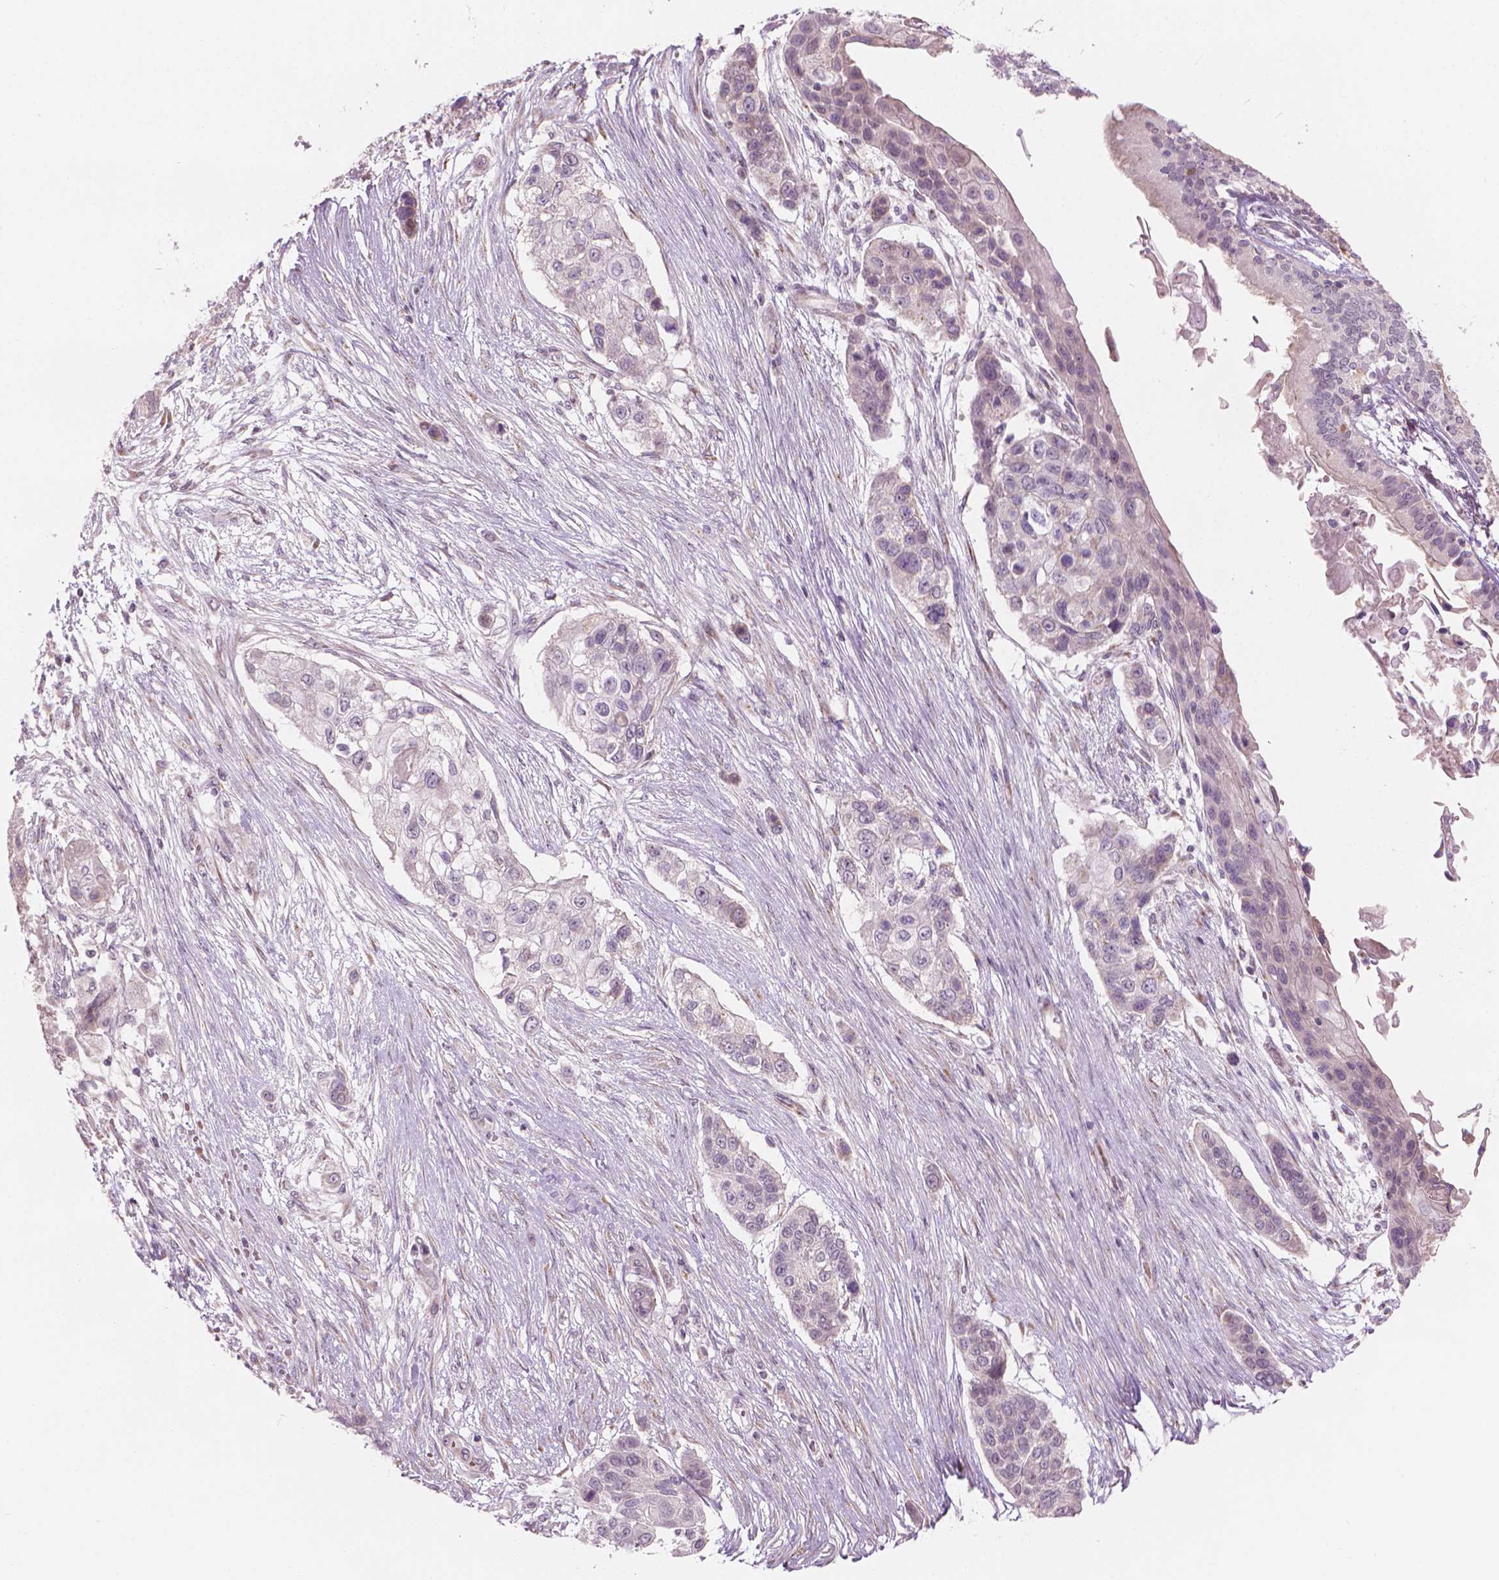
{"staining": {"intensity": "negative", "quantity": "none", "location": "none"}, "tissue": "lung cancer", "cell_type": "Tumor cells", "image_type": "cancer", "snomed": [{"axis": "morphology", "description": "Squamous cell carcinoma, NOS"}, {"axis": "topography", "description": "Lung"}], "caption": "This histopathology image is of lung squamous cell carcinoma stained with IHC to label a protein in brown with the nuclei are counter-stained blue. There is no expression in tumor cells.", "gene": "IFFO1", "patient": {"sex": "male", "age": 69}}